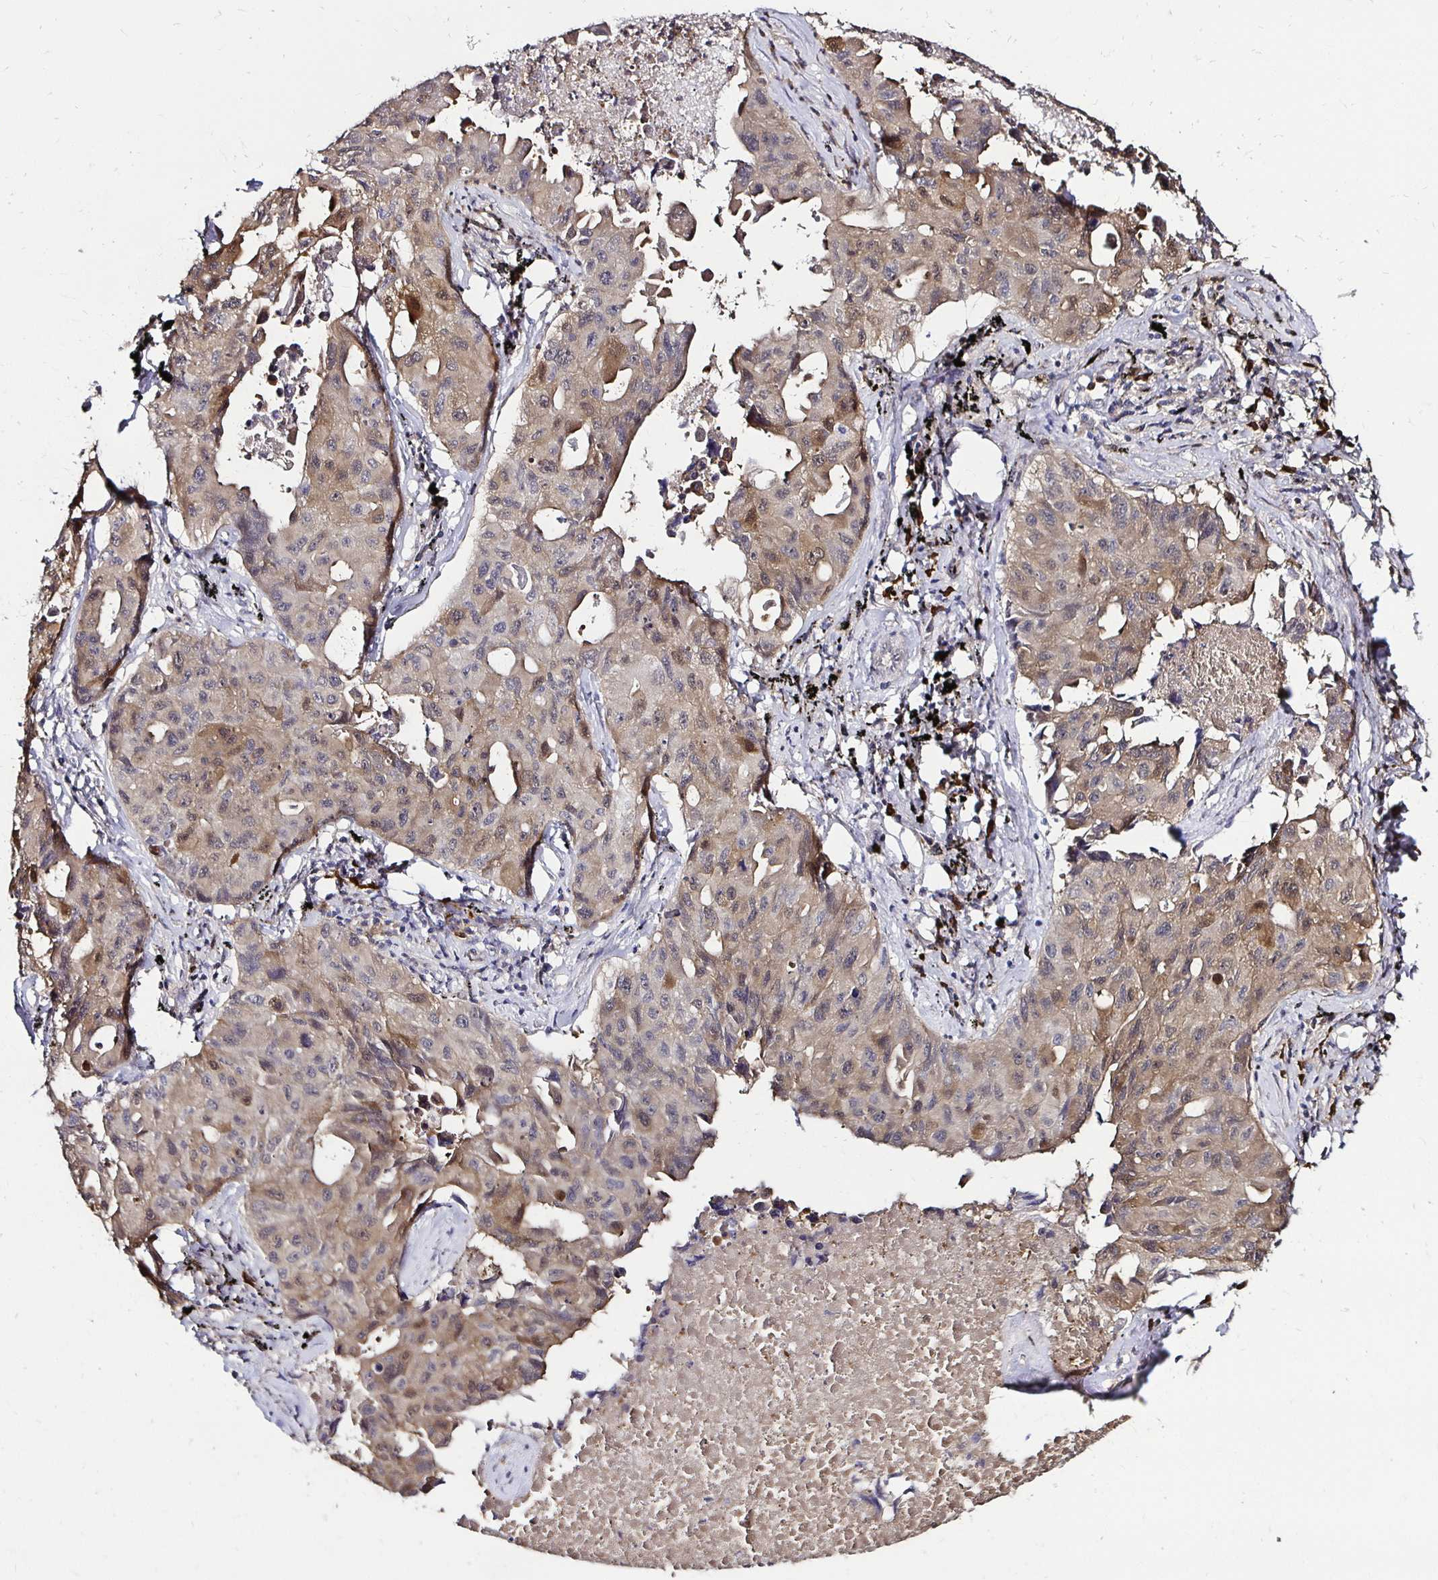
{"staining": {"intensity": "weak", "quantity": "25%-75%", "location": "cytoplasmic/membranous"}, "tissue": "lung cancer", "cell_type": "Tumor cells", "image_type": "cancer", "snomed": [{"axis": "morphology", "description": "Adenocarcinoma, NOS"}, {"axis": "topography", "description": "Lymph node"}, {"axis": "topography", "description": "Lung"}], "caption": "This is an image of immunohistochemistry staining of lung cancer (adenocarcinoma), which shows weak expression in the cytoplasmic/membranous of tumor cells.", "gene": "TXN", "patient": {"sex": "male", "age": 64}}